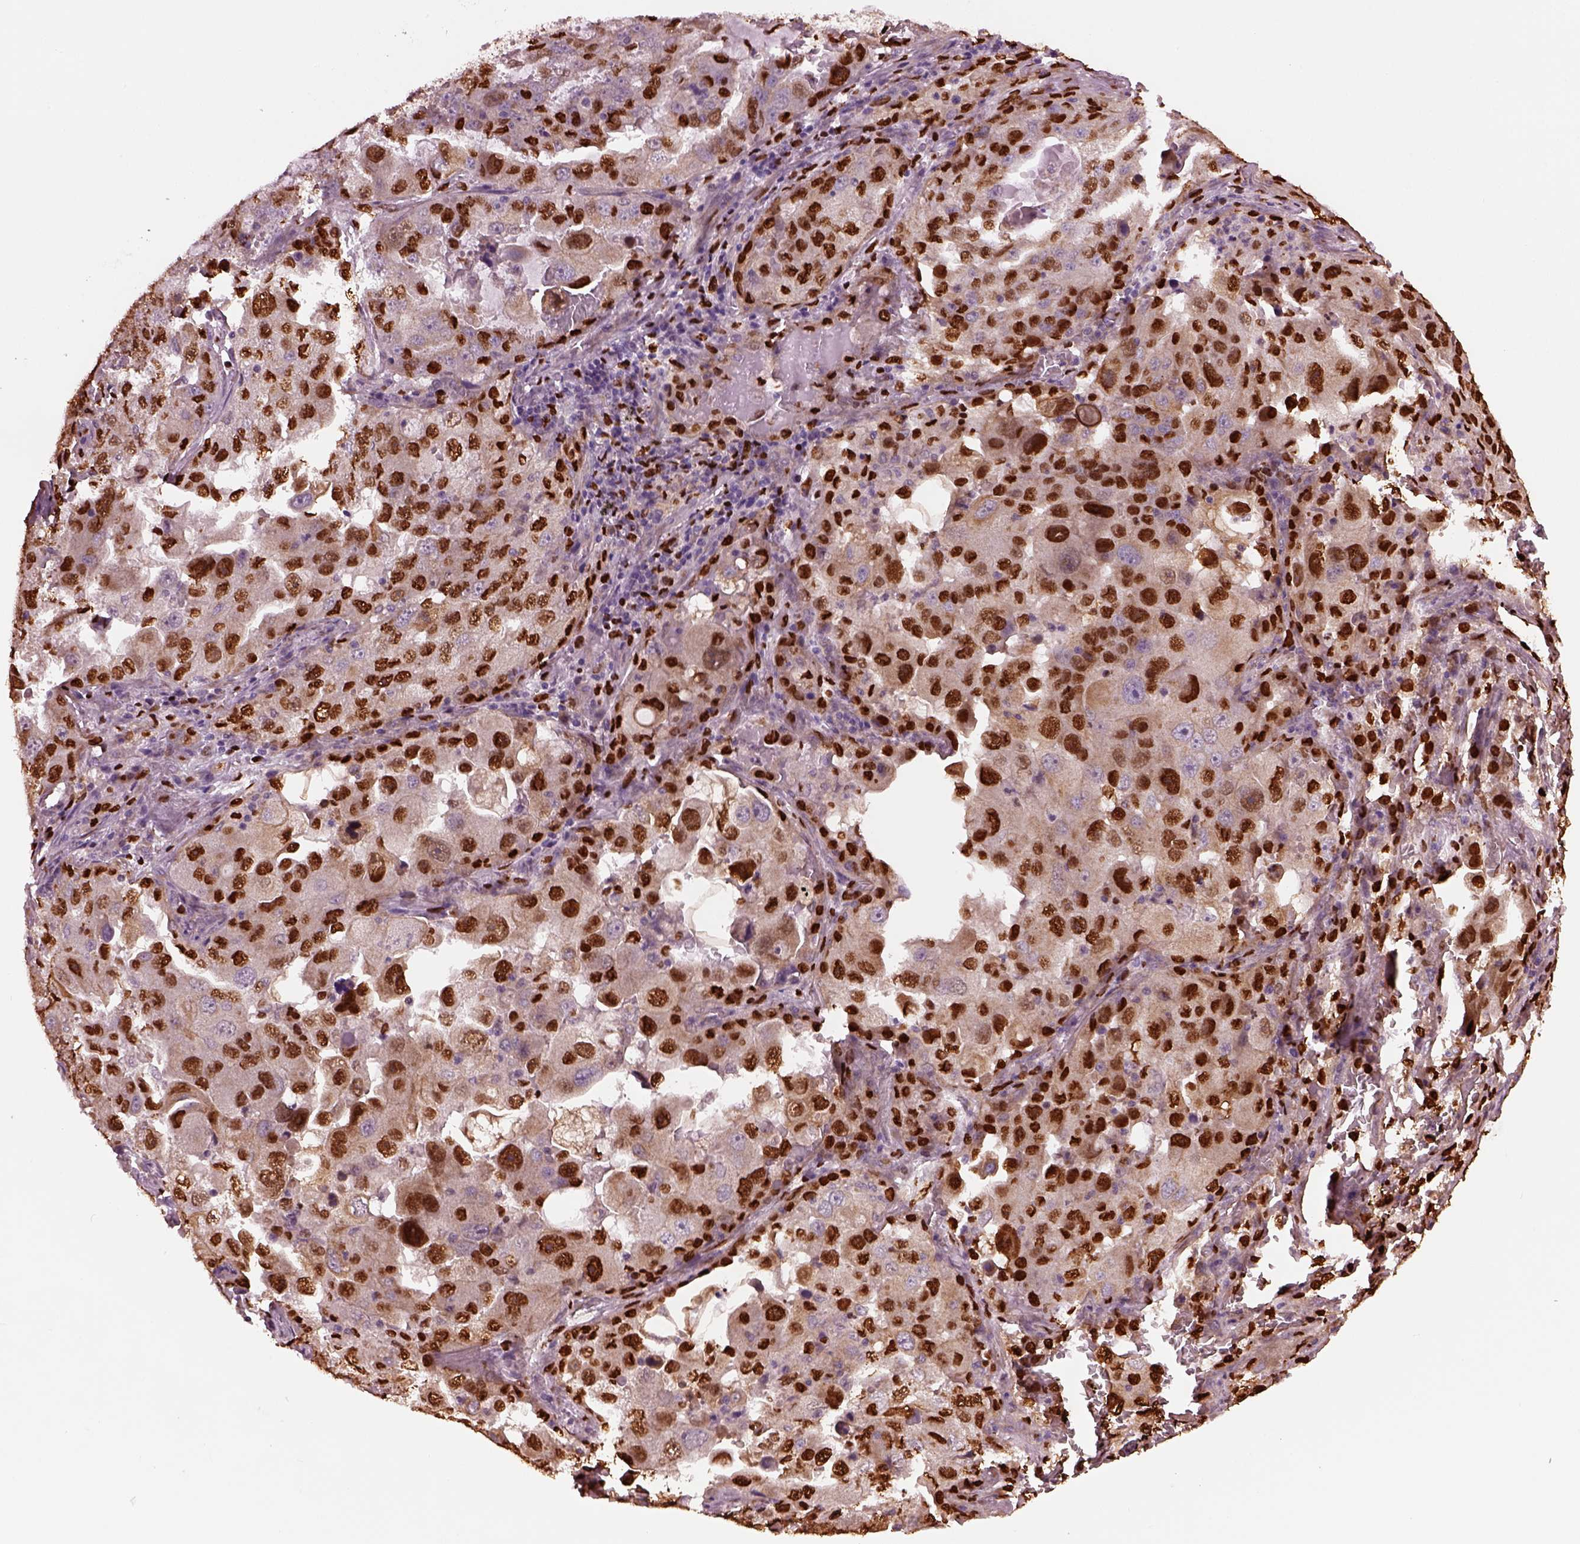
{"staining": {"intensity": "strong", "quantity": ">75%", "location": "nuclear"}, "tissue": "lung cancer", "cell_type": "Tumor cells", "image_type": "cancer", "snomed": [{"axis": "morphology", "description": "Adenocarcinoma, NOS"}, {"axis": "topography", "description": "Lung"}], "caption": "The micrograph exhibits a brown stain indicating the presence of a protein in the nuclear of tumor cells in lung cancer. The staining was performed using DAB (3,3'-diaminobenzidine), with brown indicating positive protein expression. Nuclei are stained blue with hematoxylin.", "gene": "RUFY3", "patient": {"sex": "female", "age": 61}}